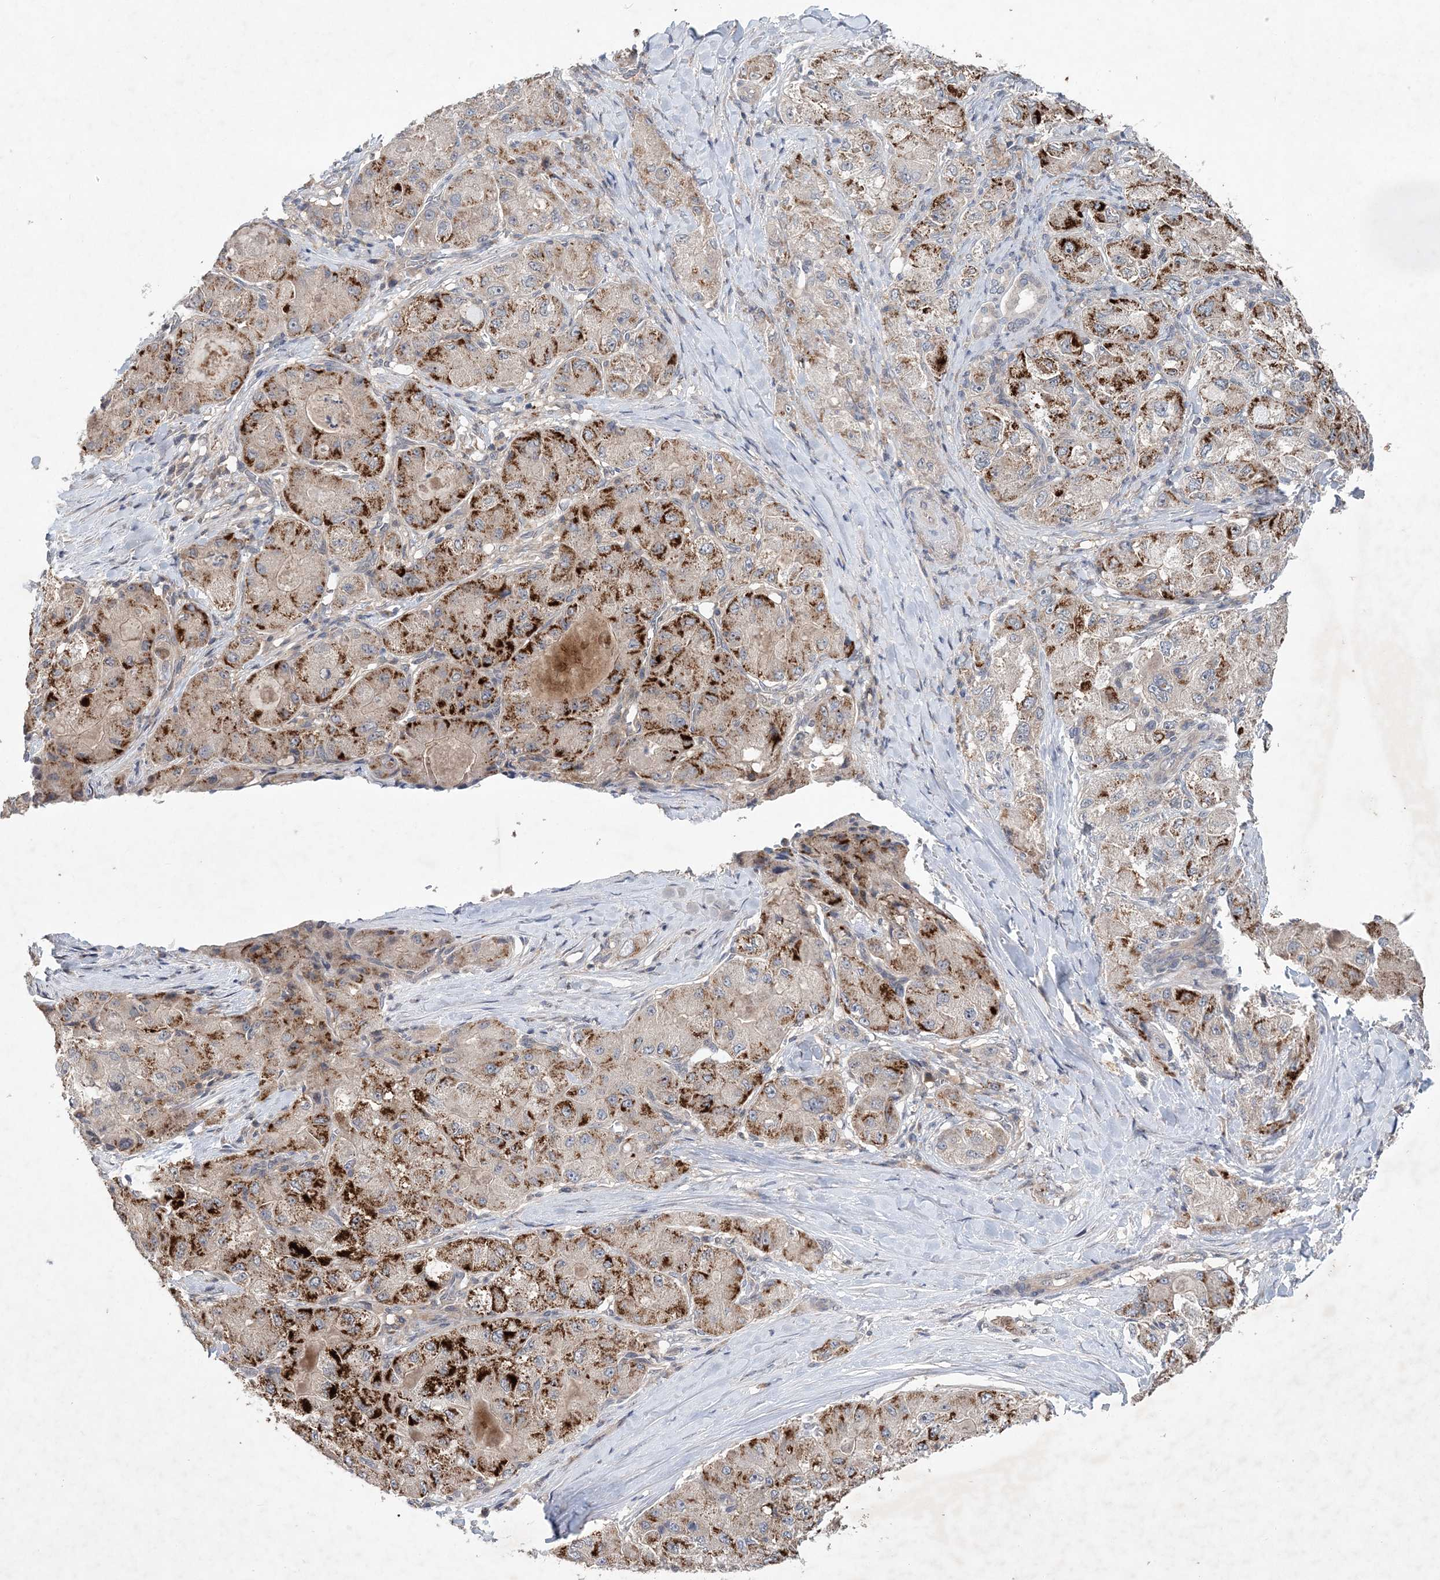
{"staining": {"intensity": "strong", "quantity": ">75%", "location": "cytoplasmic/membranous"}, "tissue": "liver cancer", "cell_type": "Tumor cells", "image_type": "cancer", "snomed": [{"axis": "morphology", "description": "Carcinoma, Hepatocellular, NOS"}, {"axis": "topography", "description": "Liver"}], "caption": "A high amount of strong cytoplasmic/membranous positivity is seen in about >75% of tumor cells in hepatocellular carcinoma (liver) tissue.", "gene": "RNF25", "patient": {"sex": "male", "age": 80}}